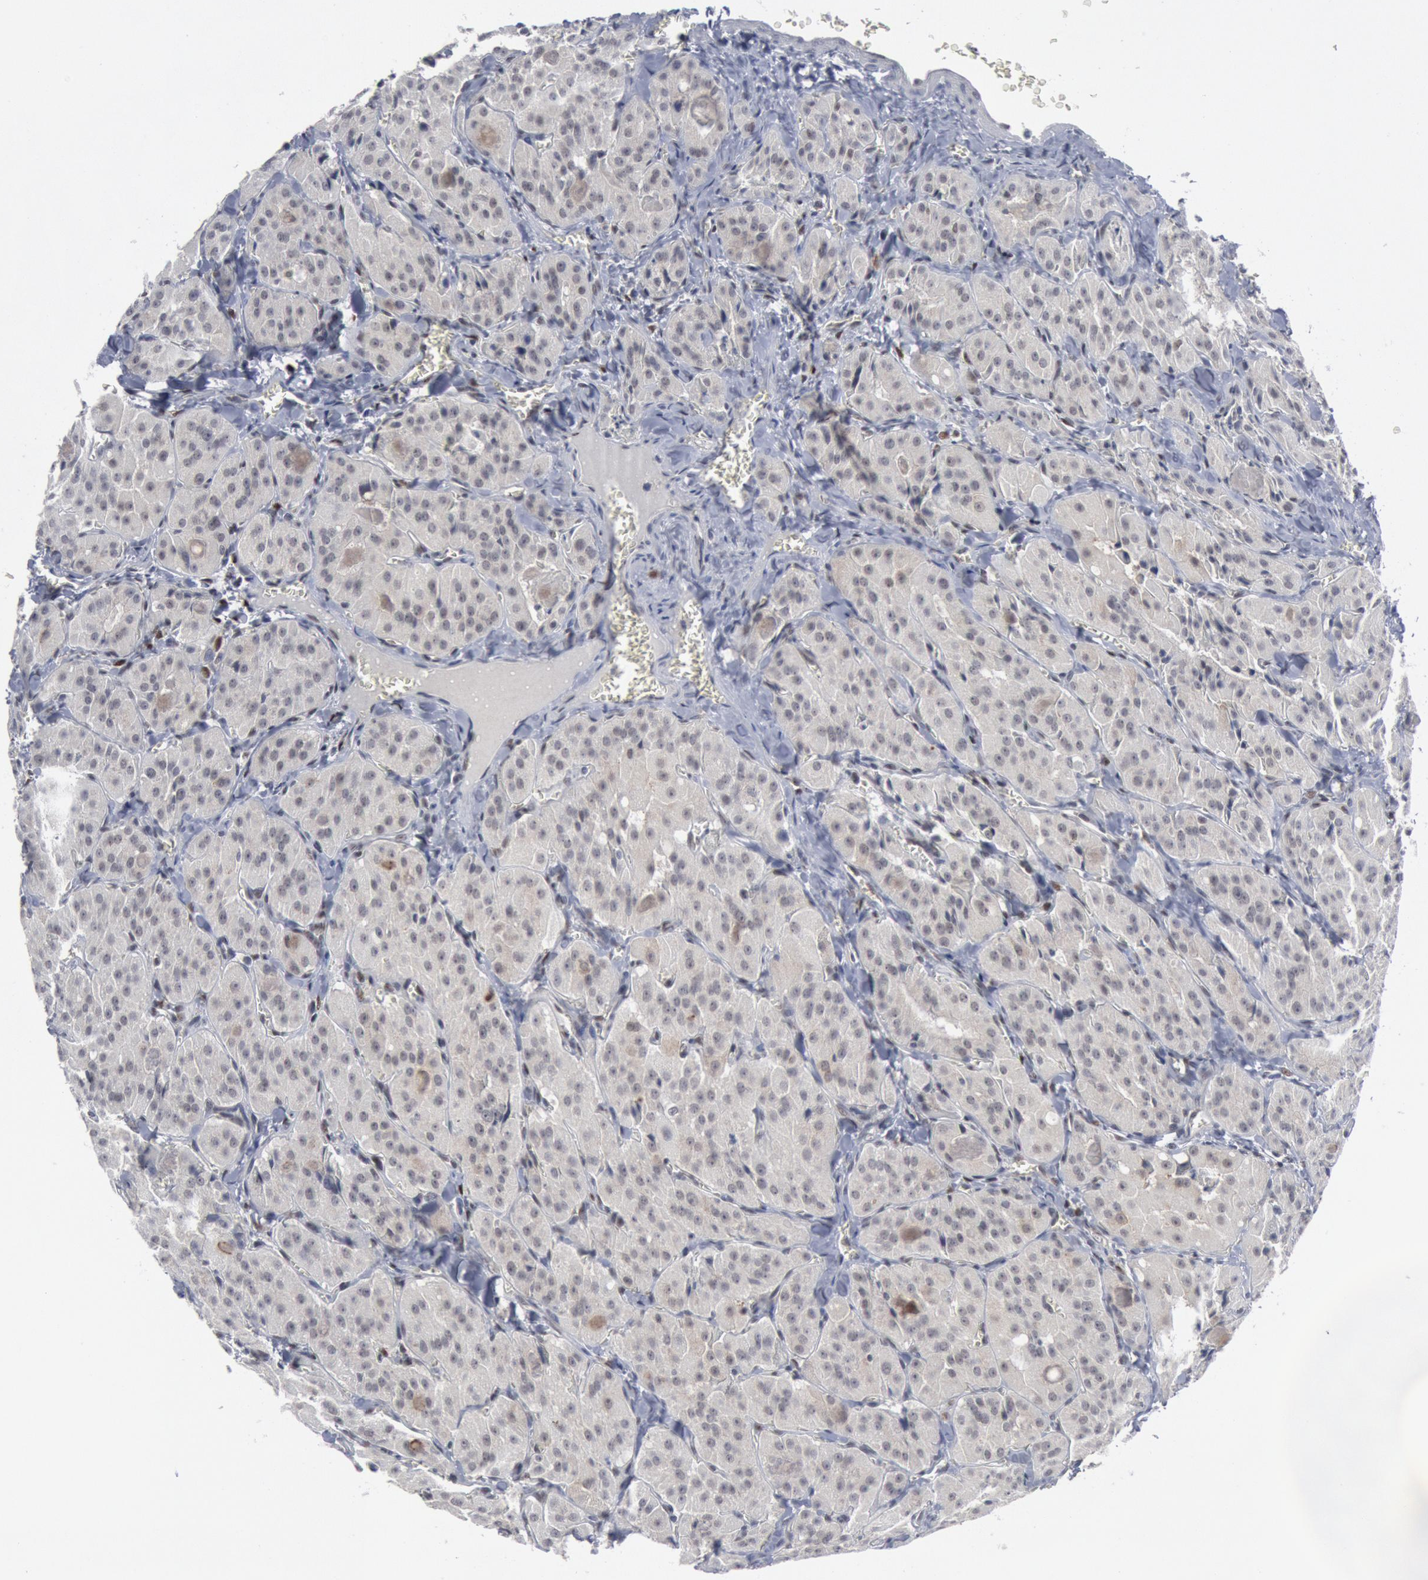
{"staining": {"intensity": "negative", "quantity": "none", "location": "none"}, "tissue": "thyroid cancer", "cell_type": "Tumor cells", "image_type": "cancer", "snomed": [{"axis": "morphology", "description": "Carcinoma, NOS"}, {"axis": "topography", "description": "Thyroid gland"}], "caption": "Immunohistochemistry (IHC) of human thyroid carcinoma exhibits no expression in tumor cells.", "gene": "FOXO1", "patient": {"sex": "male", "age": 76}}